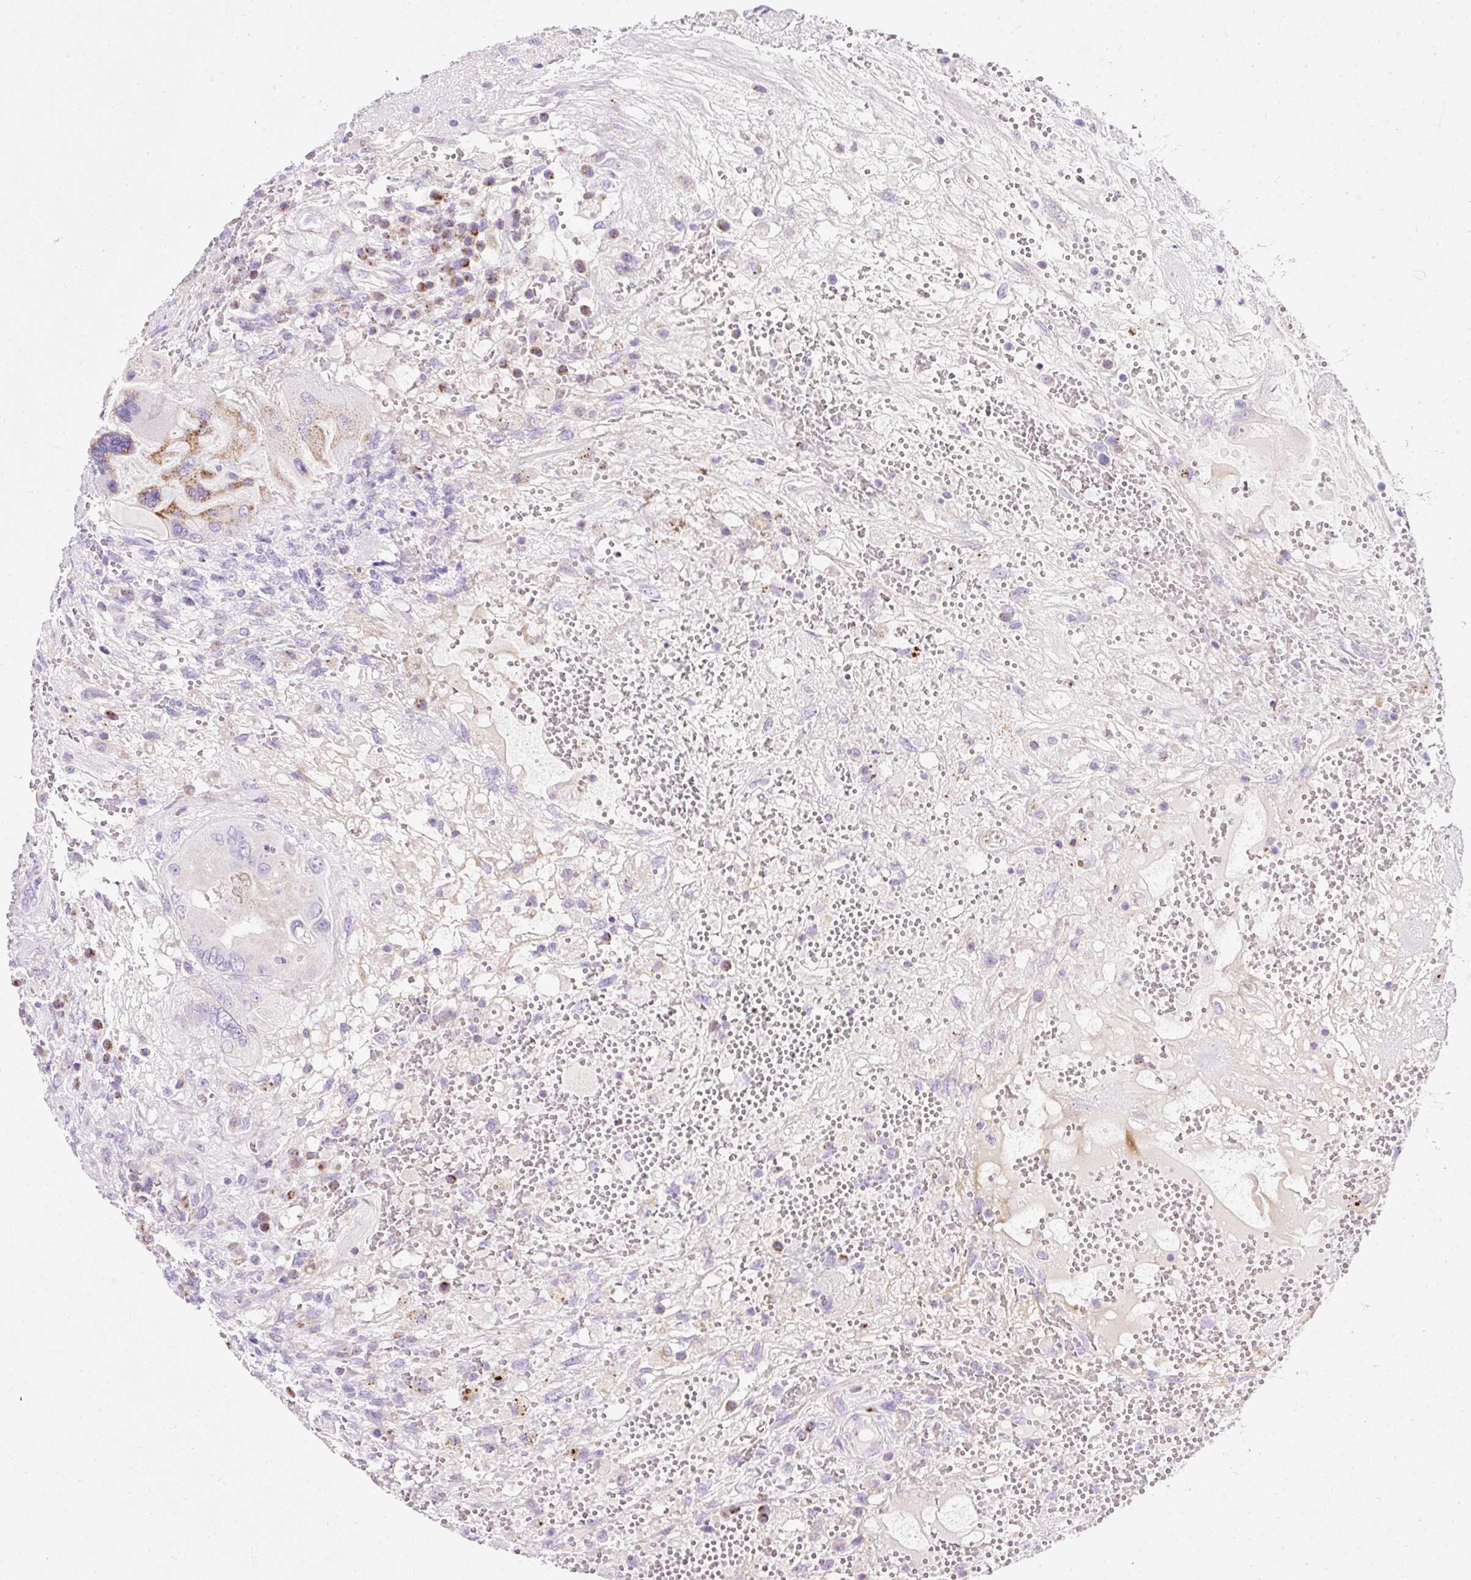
{"staining": {"intensity": "moderate", "quantity": "<25%", "location": "cytoplasmic/membranous"}, "tissue": "testis cancer", "cell_type": "Tumor cells", "image_type": "cancer", "snomed": [{"axis": "morphology", "description": "Carcinoma, Embryonal, NOS"}, {"axis": "topography", "description": "Testis"}], "caption": "Protein staining of embryonal carcinoma (testis) tissue displays moderate cytoplasmic/membranous staining in about <25% of tumor cells.", "gene": "PLPP2", "patient": {"sex": "male", "age": 26}}